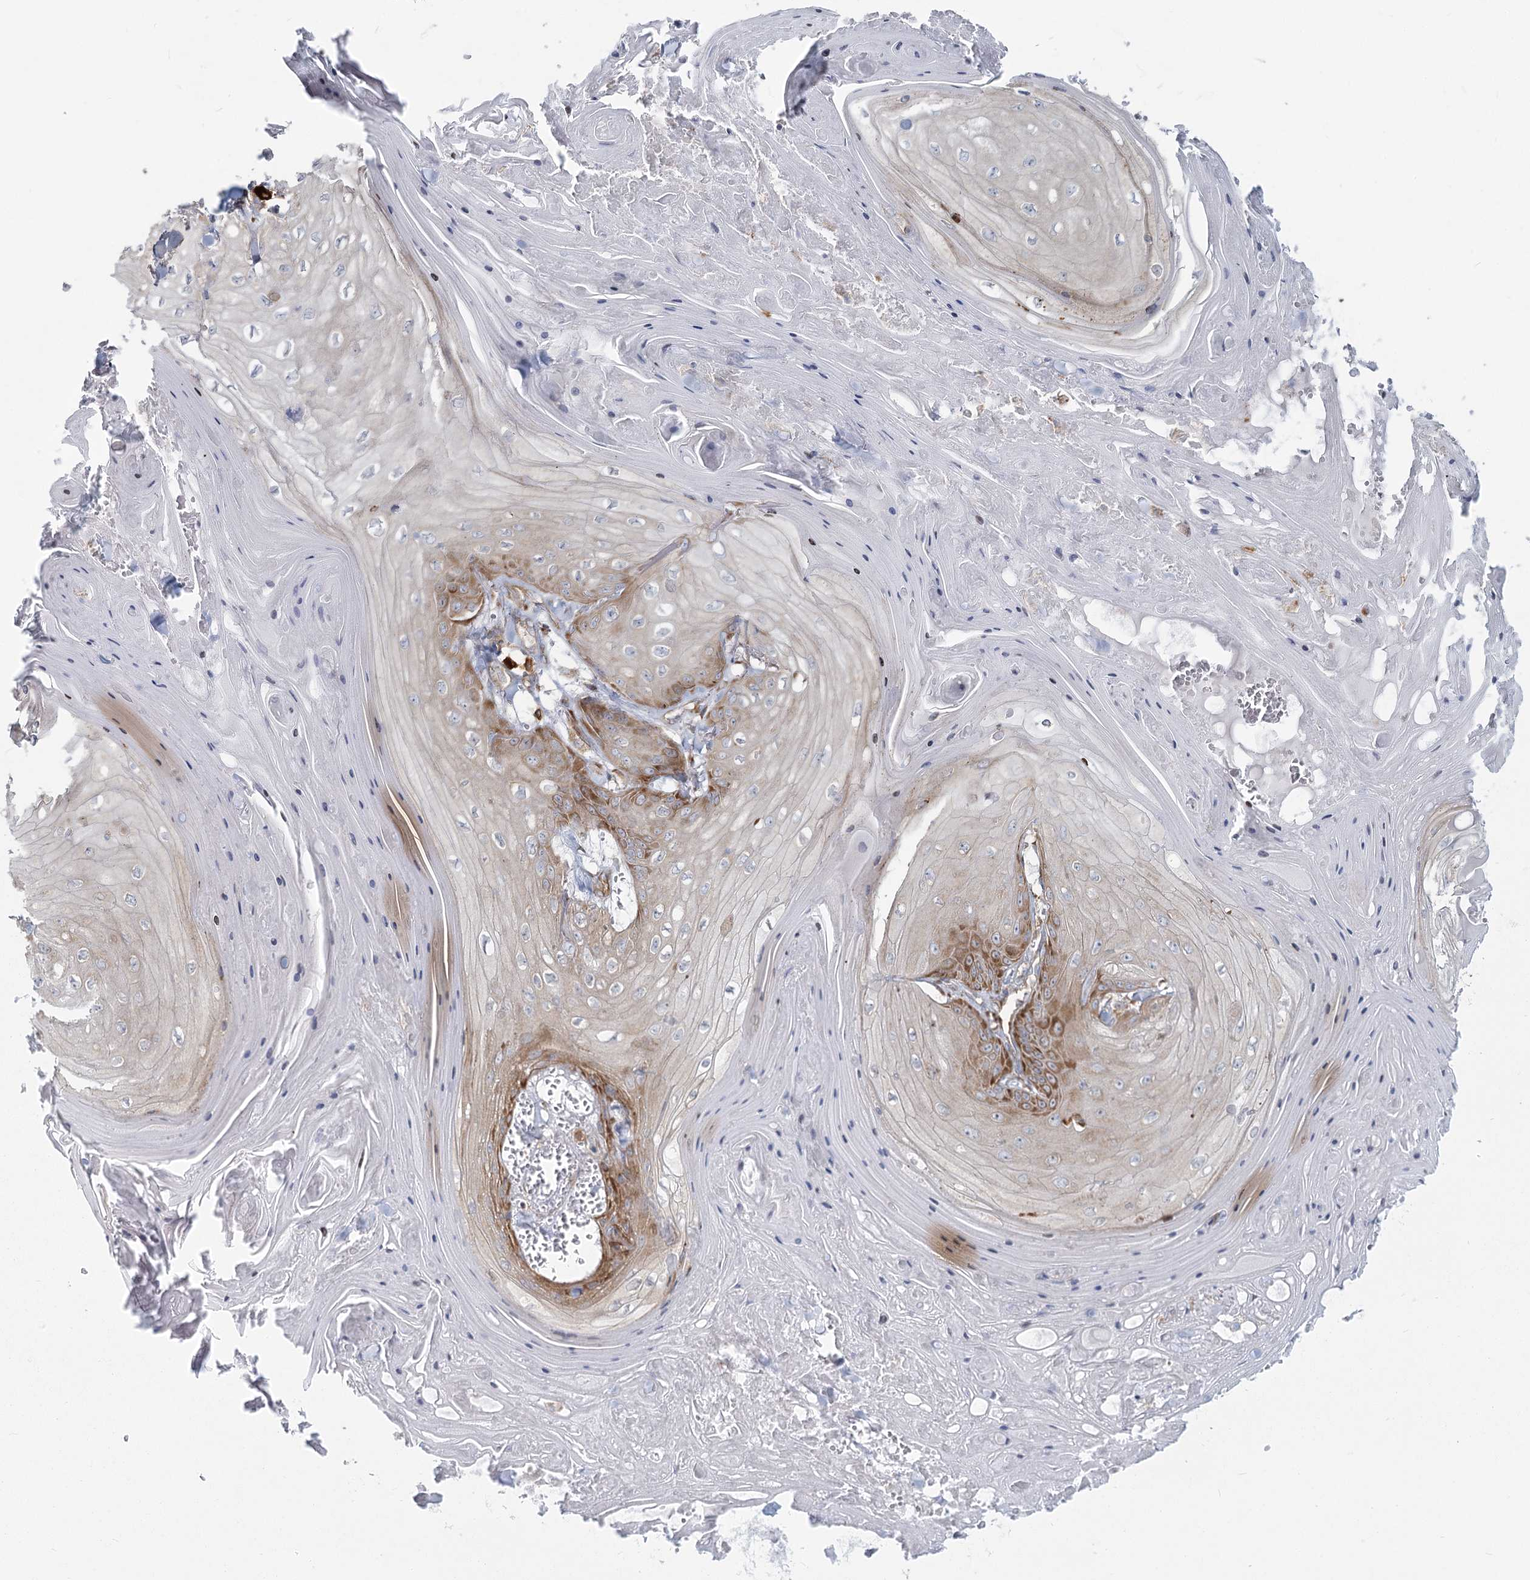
{"staining": {"intensity": "moderate", "quantity": "<25%", "location": "cytoplasmic/membranous"}, "tissue": "skin cancer", "cell_type": "Tumor cells", "image_type": "cancer", "snomed": [{"axis": "morphology", "description": "Squamous cell carcinoma, NOS"}, {"axis": "topography", "description": "Skin"}], "caption": "Protein staining of skin squamous cell carcinoma tissue demonstrates moderate cytoplasmic/membranous expression in approximately <25% of tumor cells.", "gene": "HARS2", "patient": {"sex": "male", "age": 74}}